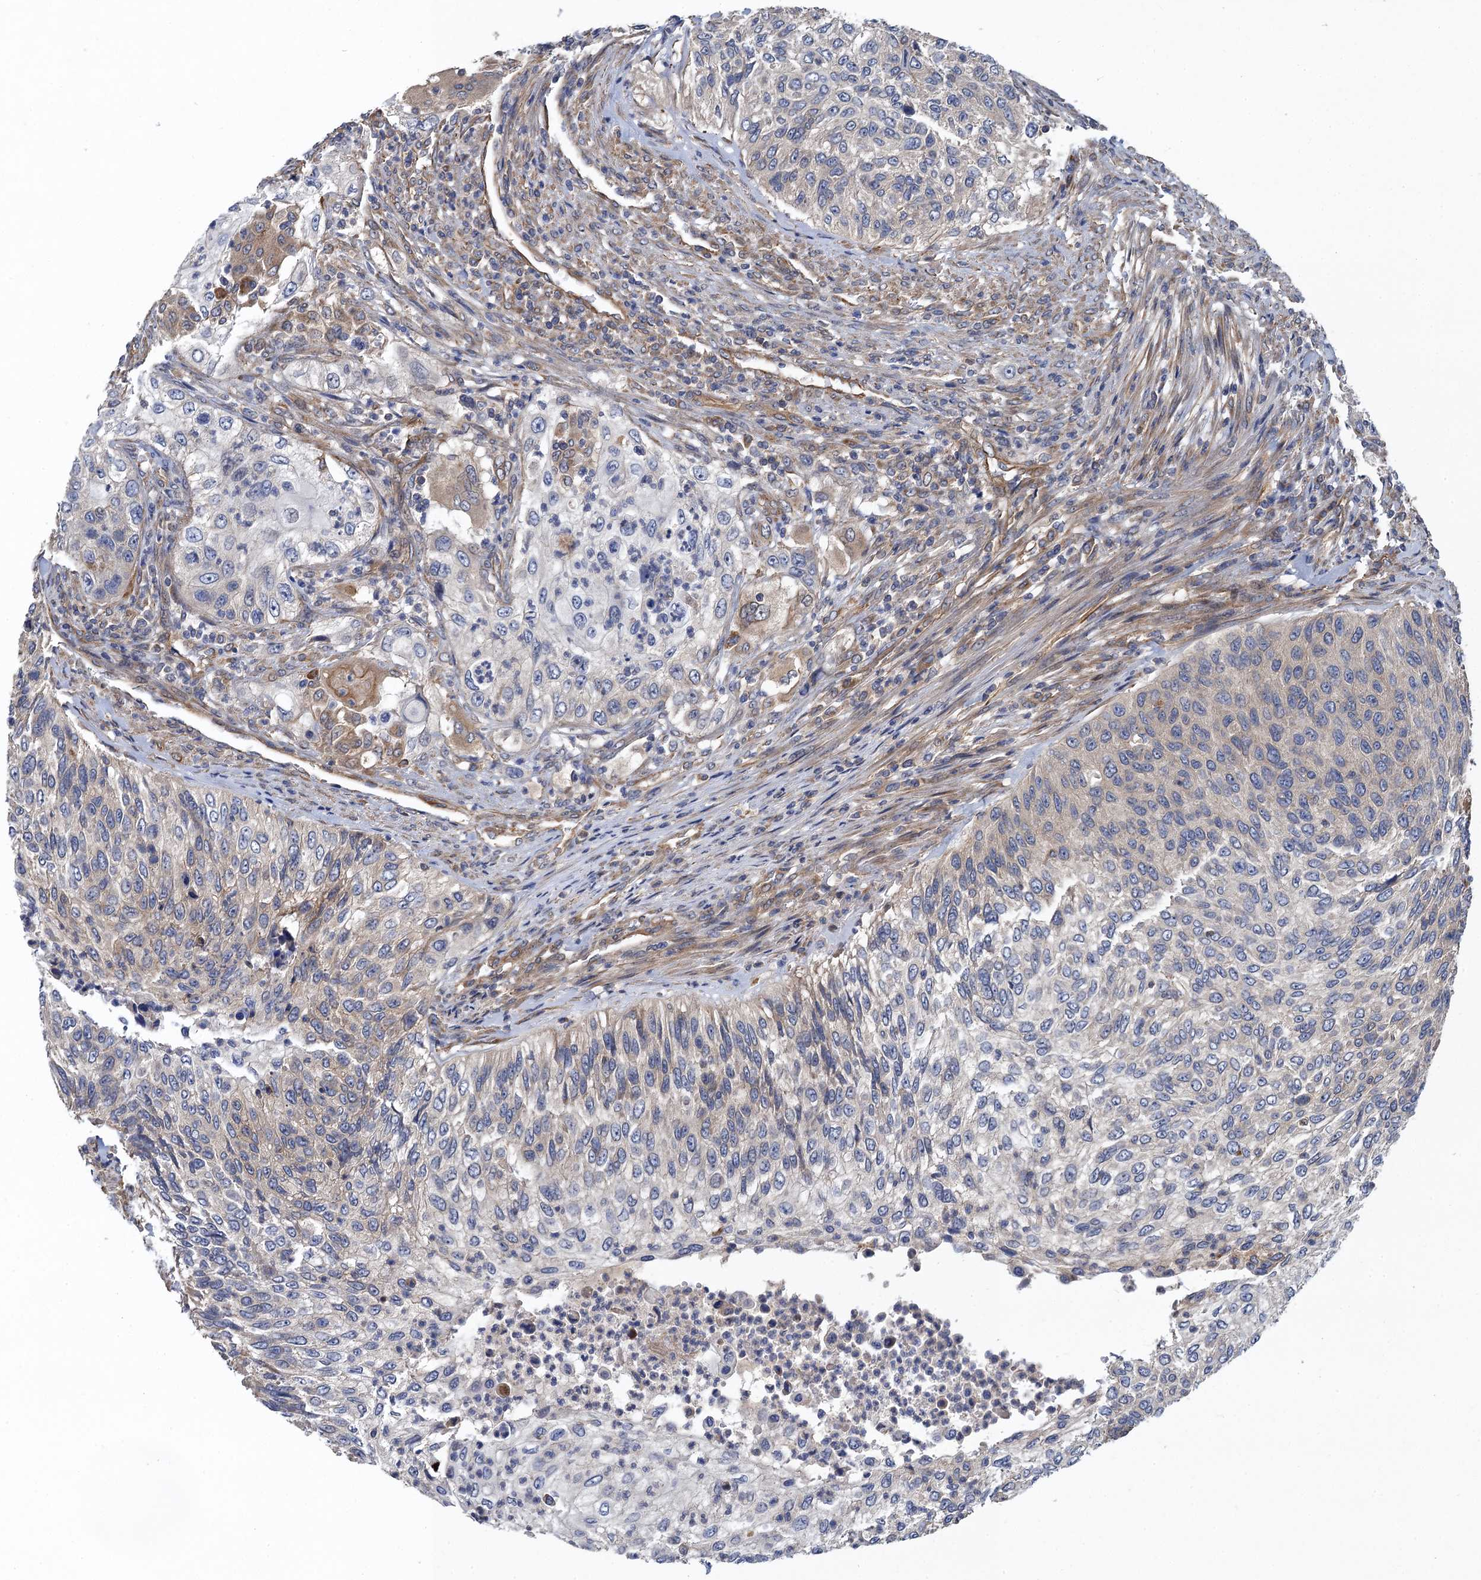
{"staining": {"intensity": "weak", "quantity": "<25%", "location": "cytoplasmic/membranous"}, "tissue": "urothelial cancer", "cell_type": "Tumor cells", "image_type": "cancer", "snomed": [{"axis": "morphology", "description": "Urothelial carcinoma, High grade"}, {"axis": "topography", "description": "Urinary bladder"}], "caption": "High magnification brightfield microscopy of urothelial carcinoma (high-grade) stained with DAB (3,3'-diaminobenzidine) (brown) and counterstained with hematoxylin (blue): tumor cells show no significant positivity.", "gene": "PJA2", "patient": {"sex": "female", "age": 60}}